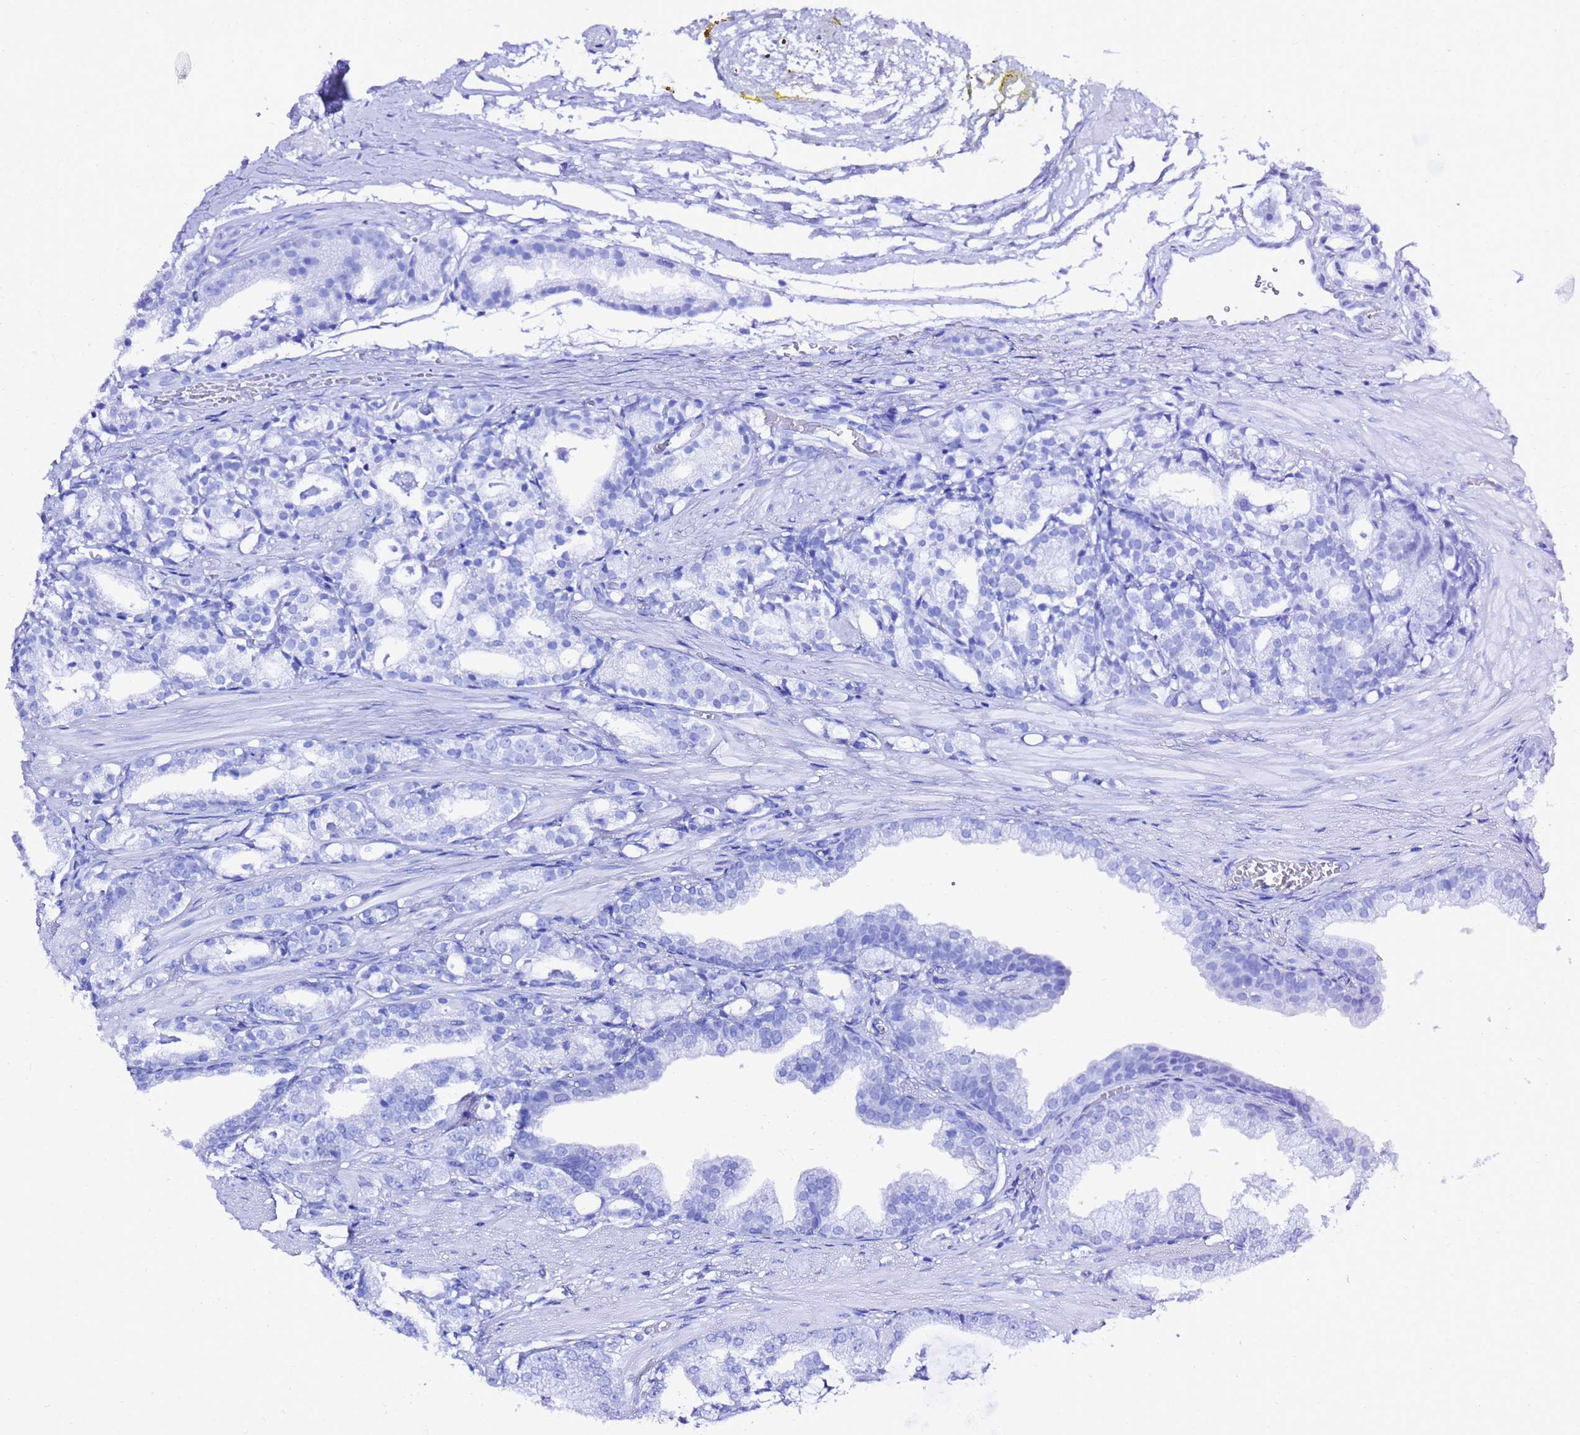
{"staining": {"intensity": "negative", "quantity": "none", "location": "none"}, "tissue": "prostate cancer", "cell_type": "Tumor cells", "image_type": "cancer", "snomed": [{"axis": "morphology", "description": "Adenocarcinoma, High grade"}, {"axis": "topography", "description": "Prostate"}], "caption": "An IHC micrograph of prostate cancer (high-grade adenocarcinoma) is shown. There is no staining in tumor cells of prostate cancer (high-grade adenocarcinoma).", "gene": "LIPF", "patient": {"sex": "male", "age": 71}}